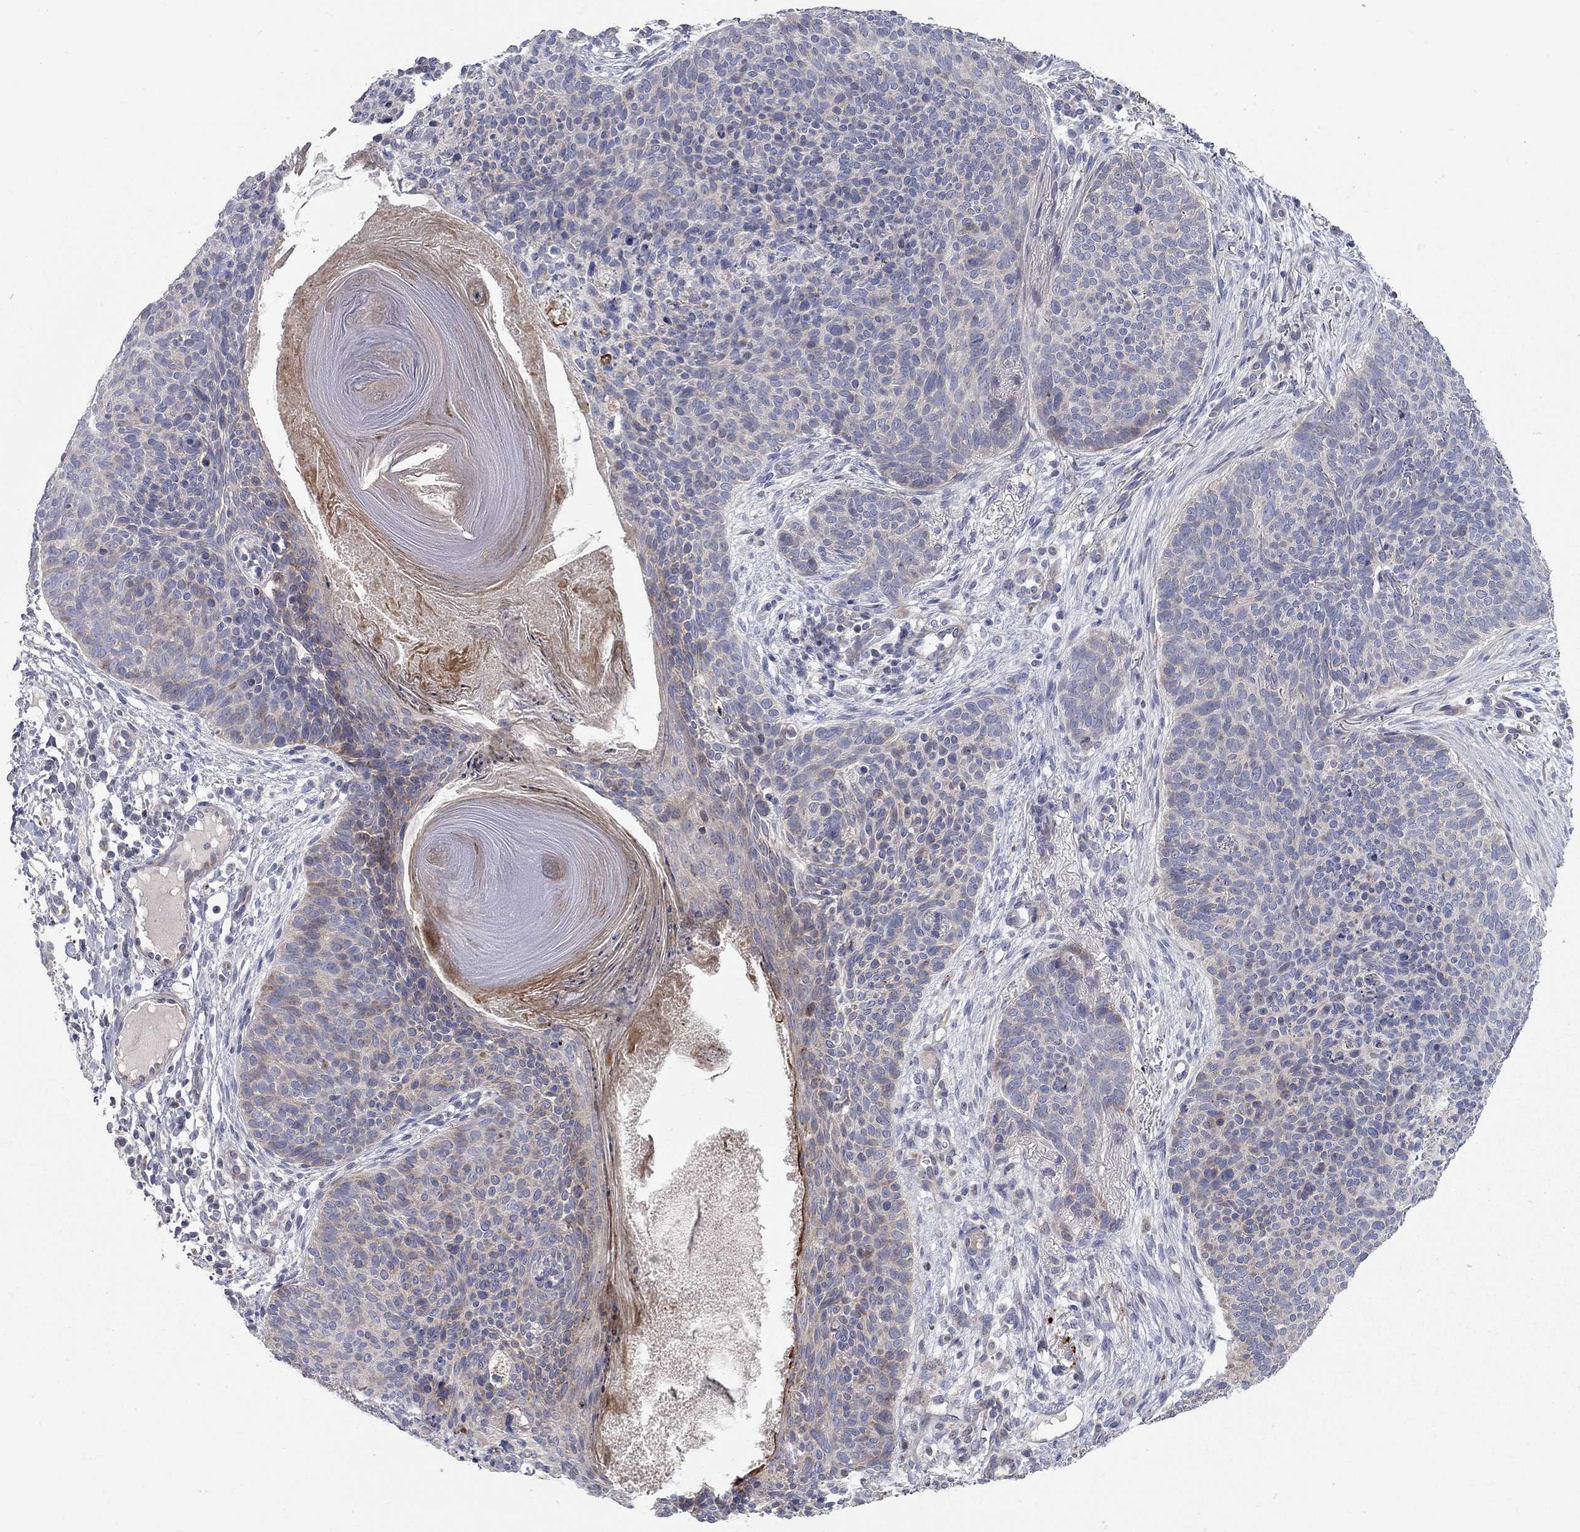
{"staining": {"intensity": "weak", "quantity": "<25%", "location": "cytoplasmic/membranous"}, "tissue": "skin cancer", "cell_type": "Tumor cells", "image_type": "cancer", "snomed": [{"axis": "morphology", "description": "Basal cell carcinoma"}, {"axis": "topography", "description": "Skin"}], "caption": "Photomicrograph shows no significant protein expression in tumor cells of skin basal cell carcinoma.", "gene": "KANSL1L", "patient": {"sex": "male", "age": 64}}